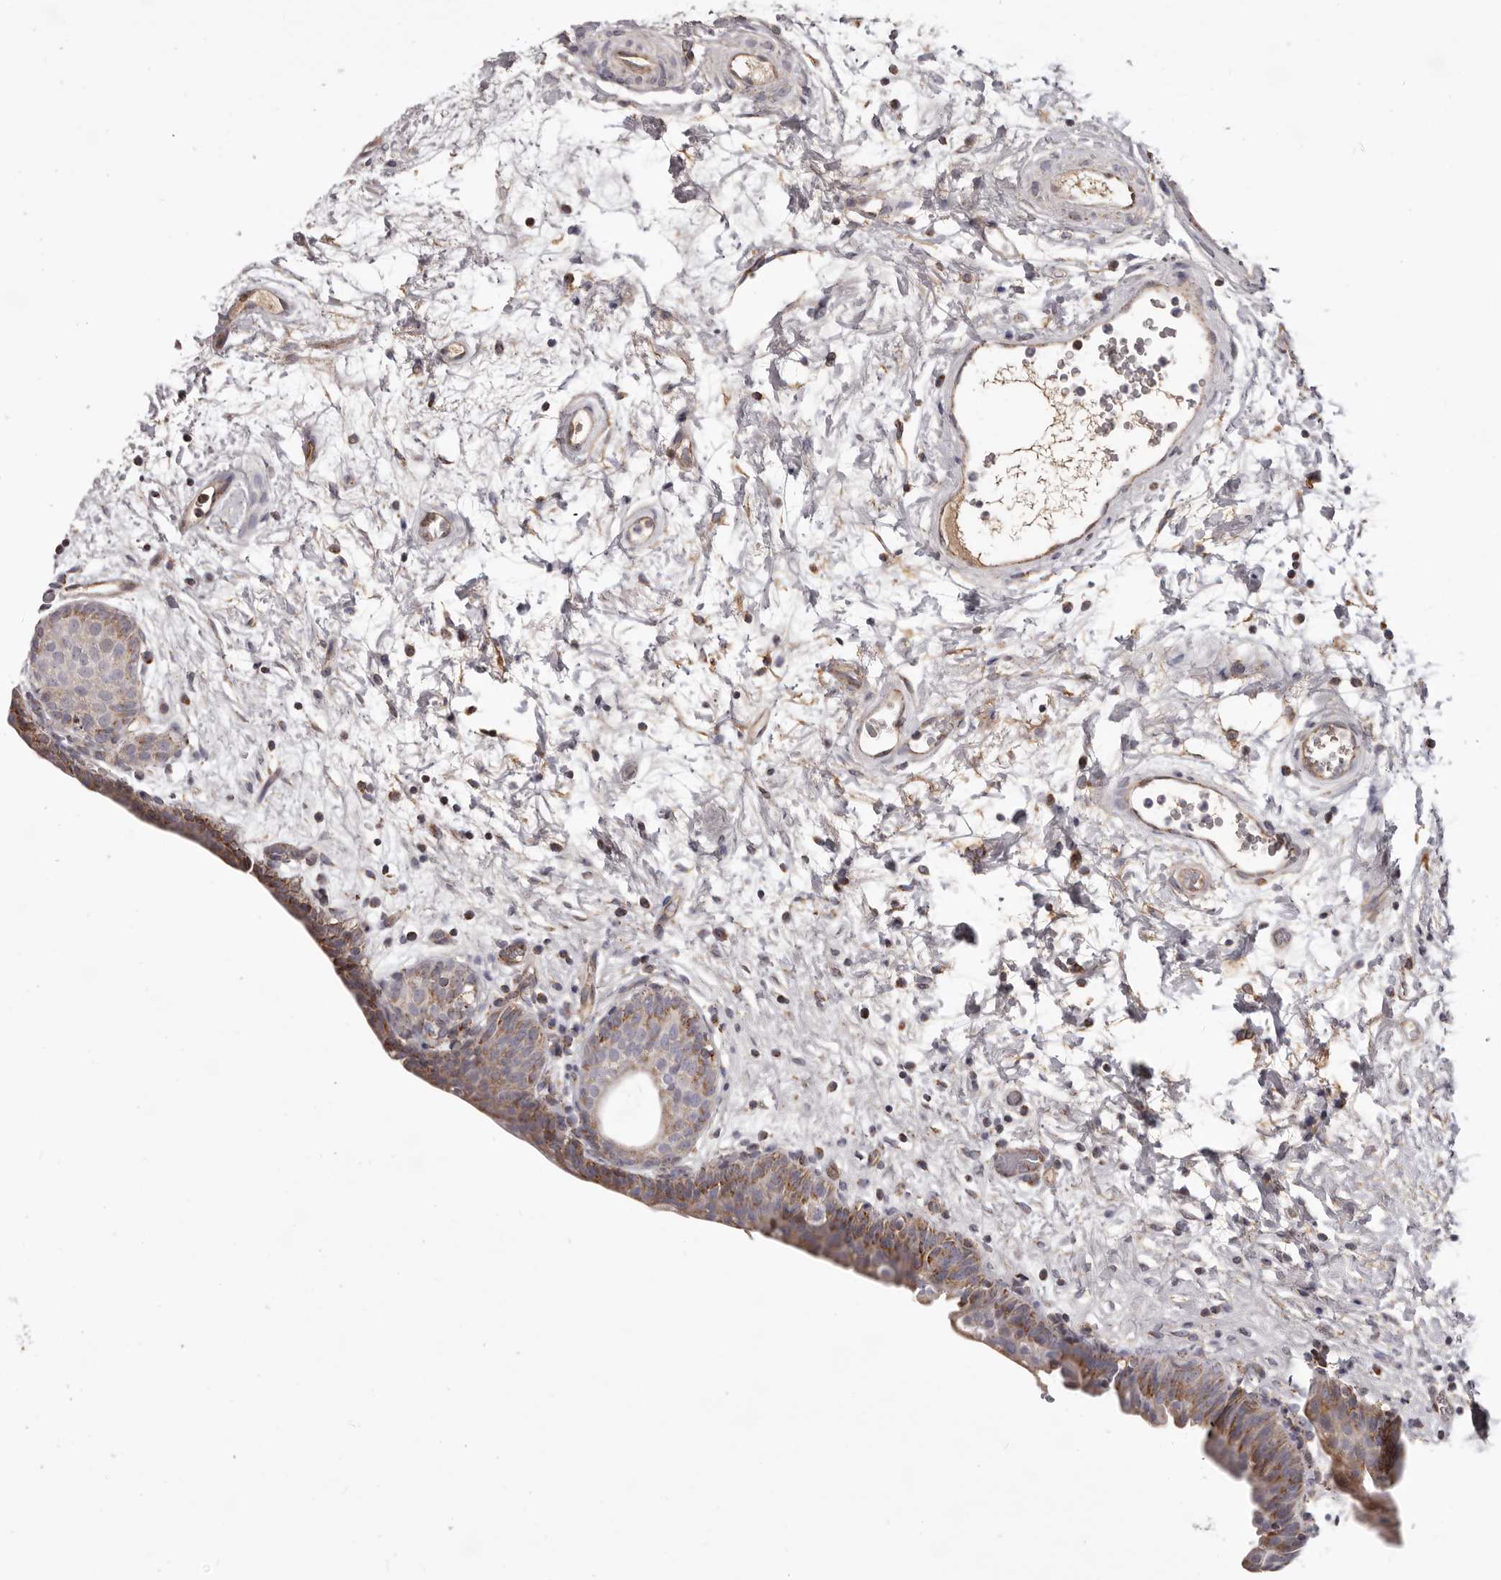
{"staining": {"intensity": "moderate", "quantity": ">75%", "location": "cytoplasmic/membranous"}, "tissue": "urinary bladder", "cell_type": "Urothelial cells", "image_type": "normal", "snomed": [{"axis": "morphology", "description": "Normal tissue, NOS"}, {"axis": "topography", "description": "Urinary bladder"}], "caption": "Urothelial cells display moderate cytoplasmic/membranous expression in about >75% of cells in normal urinary bladder. The protein of interest is stained brown, and the nuclei are stained in blue (DAB IHC with brightfield microscopy, high magnification).", "gene": "CHRM2", "patient": {"sex": "male", "age": 83}}